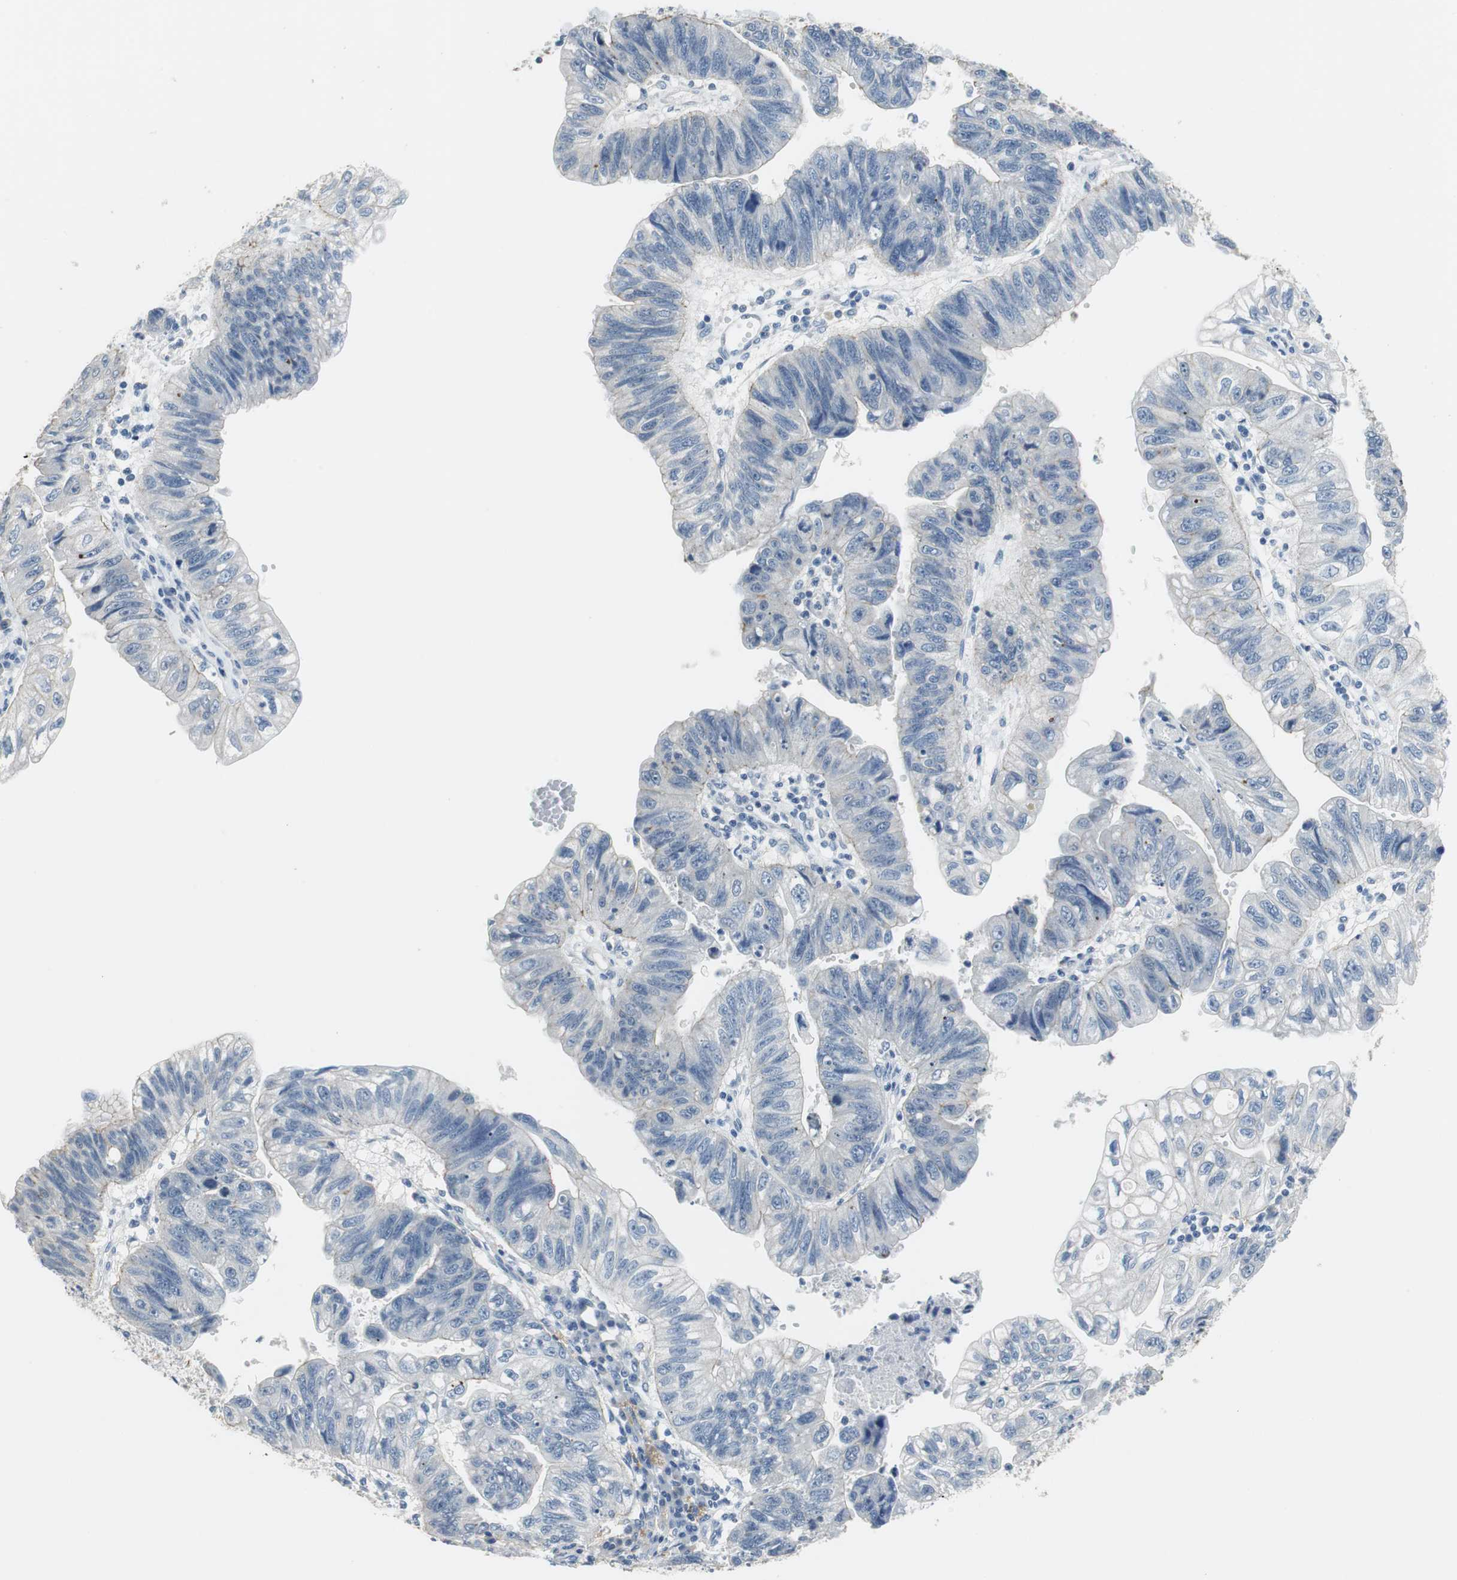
{"staining": {"intensity": "negative", "quantity": "none", "location": "none"}, "tissue": "stomach cancer", "cell_type": "Tumor cells", "image_type": "cancer", "snomed": [{"axis": "morphology", "description": "Adenocarcinoma, NOS"}, {"axis": "topography", "description": "Stomach"}], "caption": "High power microscopy histopathology image of an immunohistochemistry (IHC) histopathology image of stomach adenocarcinoma, revealing no significant expression in tumor cells.", "gene": "MUC7", "patient": {"sex": "male", "age": 59}}